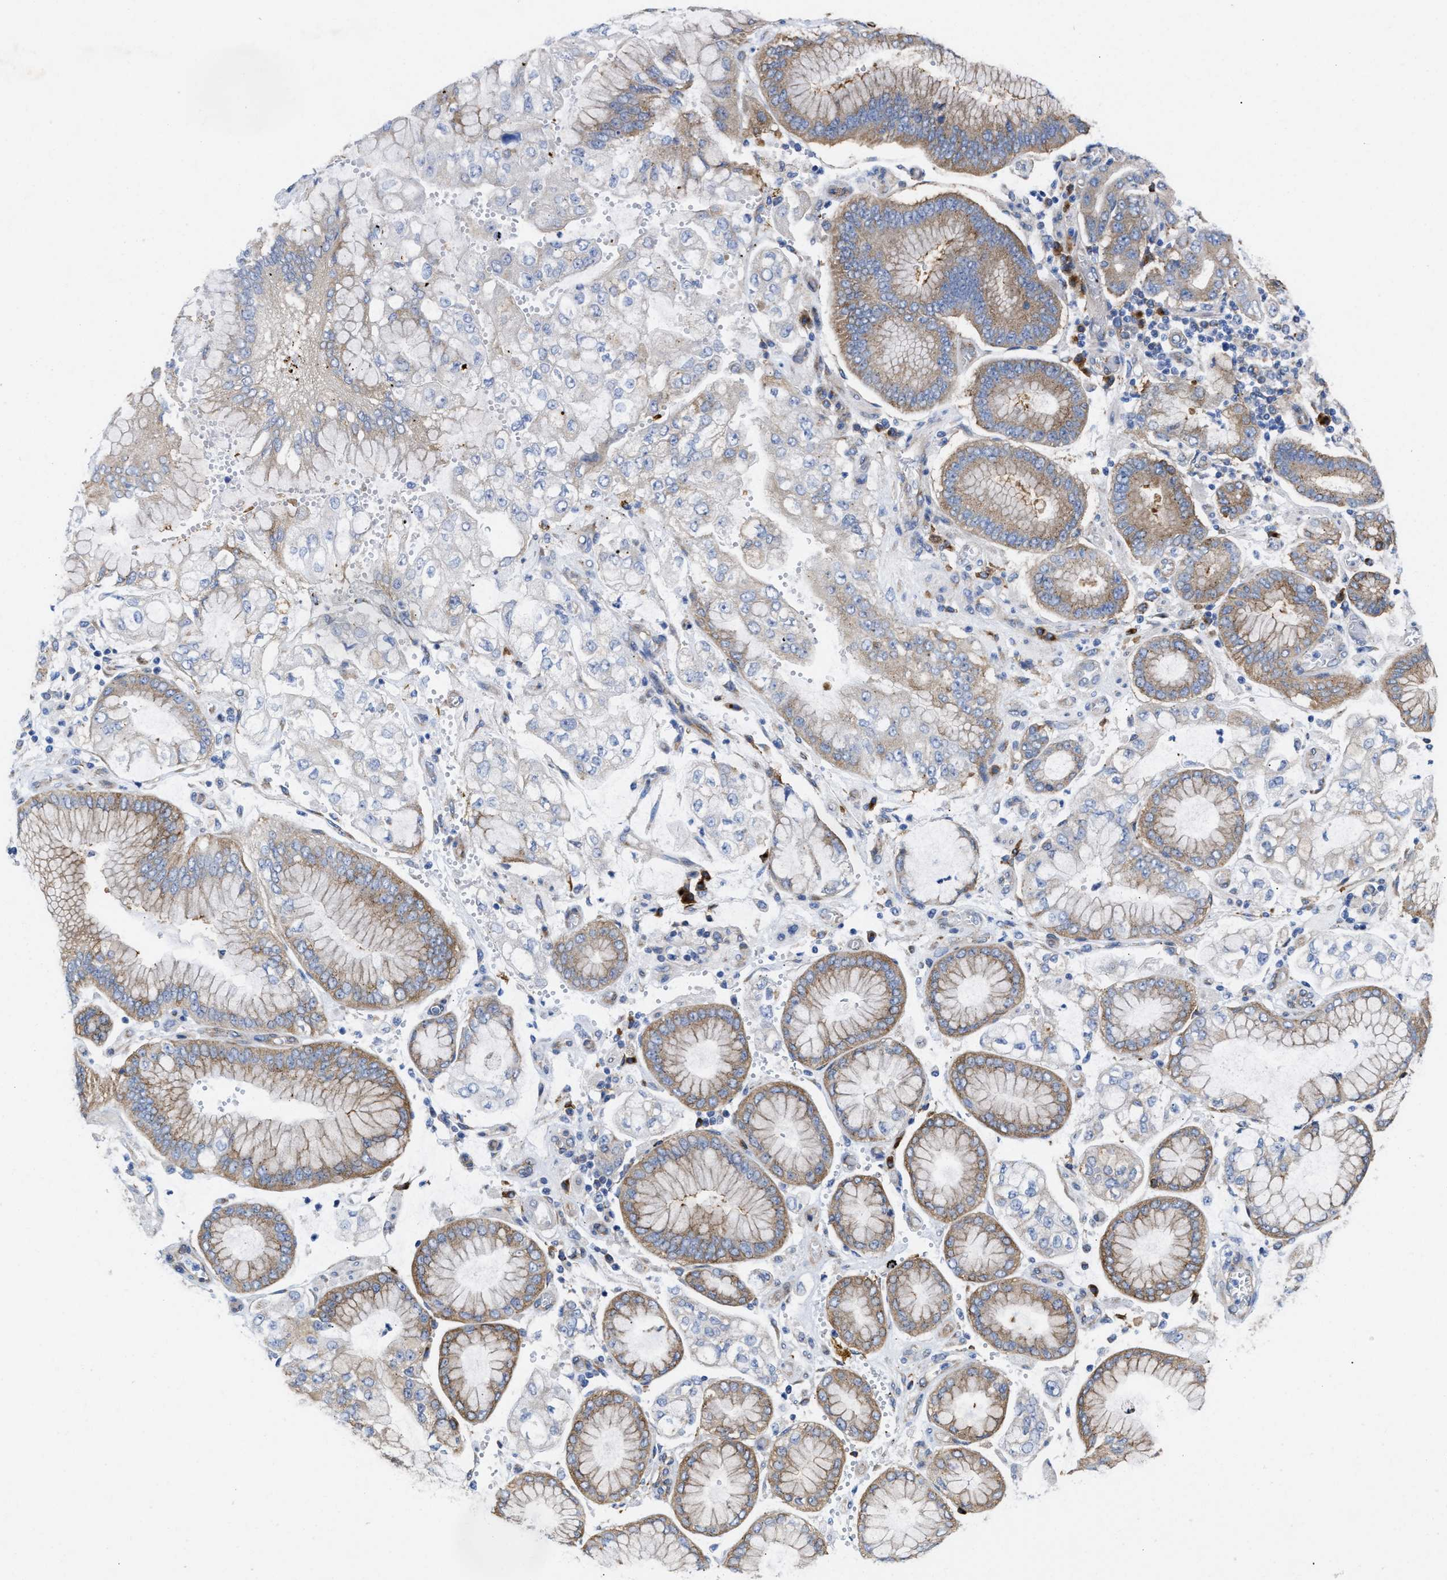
{"staining": {"intensity": "moderate", "quantity": ">75%", "location": "cytoplasmic/membranous"}, "tissue": "stomach cancer", "cell_type": "Tumor cells", "image_type": "cancer", "snomed": [{"axis": "morphology", "description": "Adenocarcinoma, NOS"}, {"axis": "topography", "description": "Stomach"}], "caption": "IHC photomicrograph of neoplastic tissue: human adenocarcinoma (stomach) stained using IHC exhibits medium levels of moderate protein expression localized specifically in the cytoplasmic/membranous of tumor cells, appearing as a cytoplasmic/membranous brown color.", "gene": "PPP1R15A", "patient": {"sex": "male", "age": 76}}